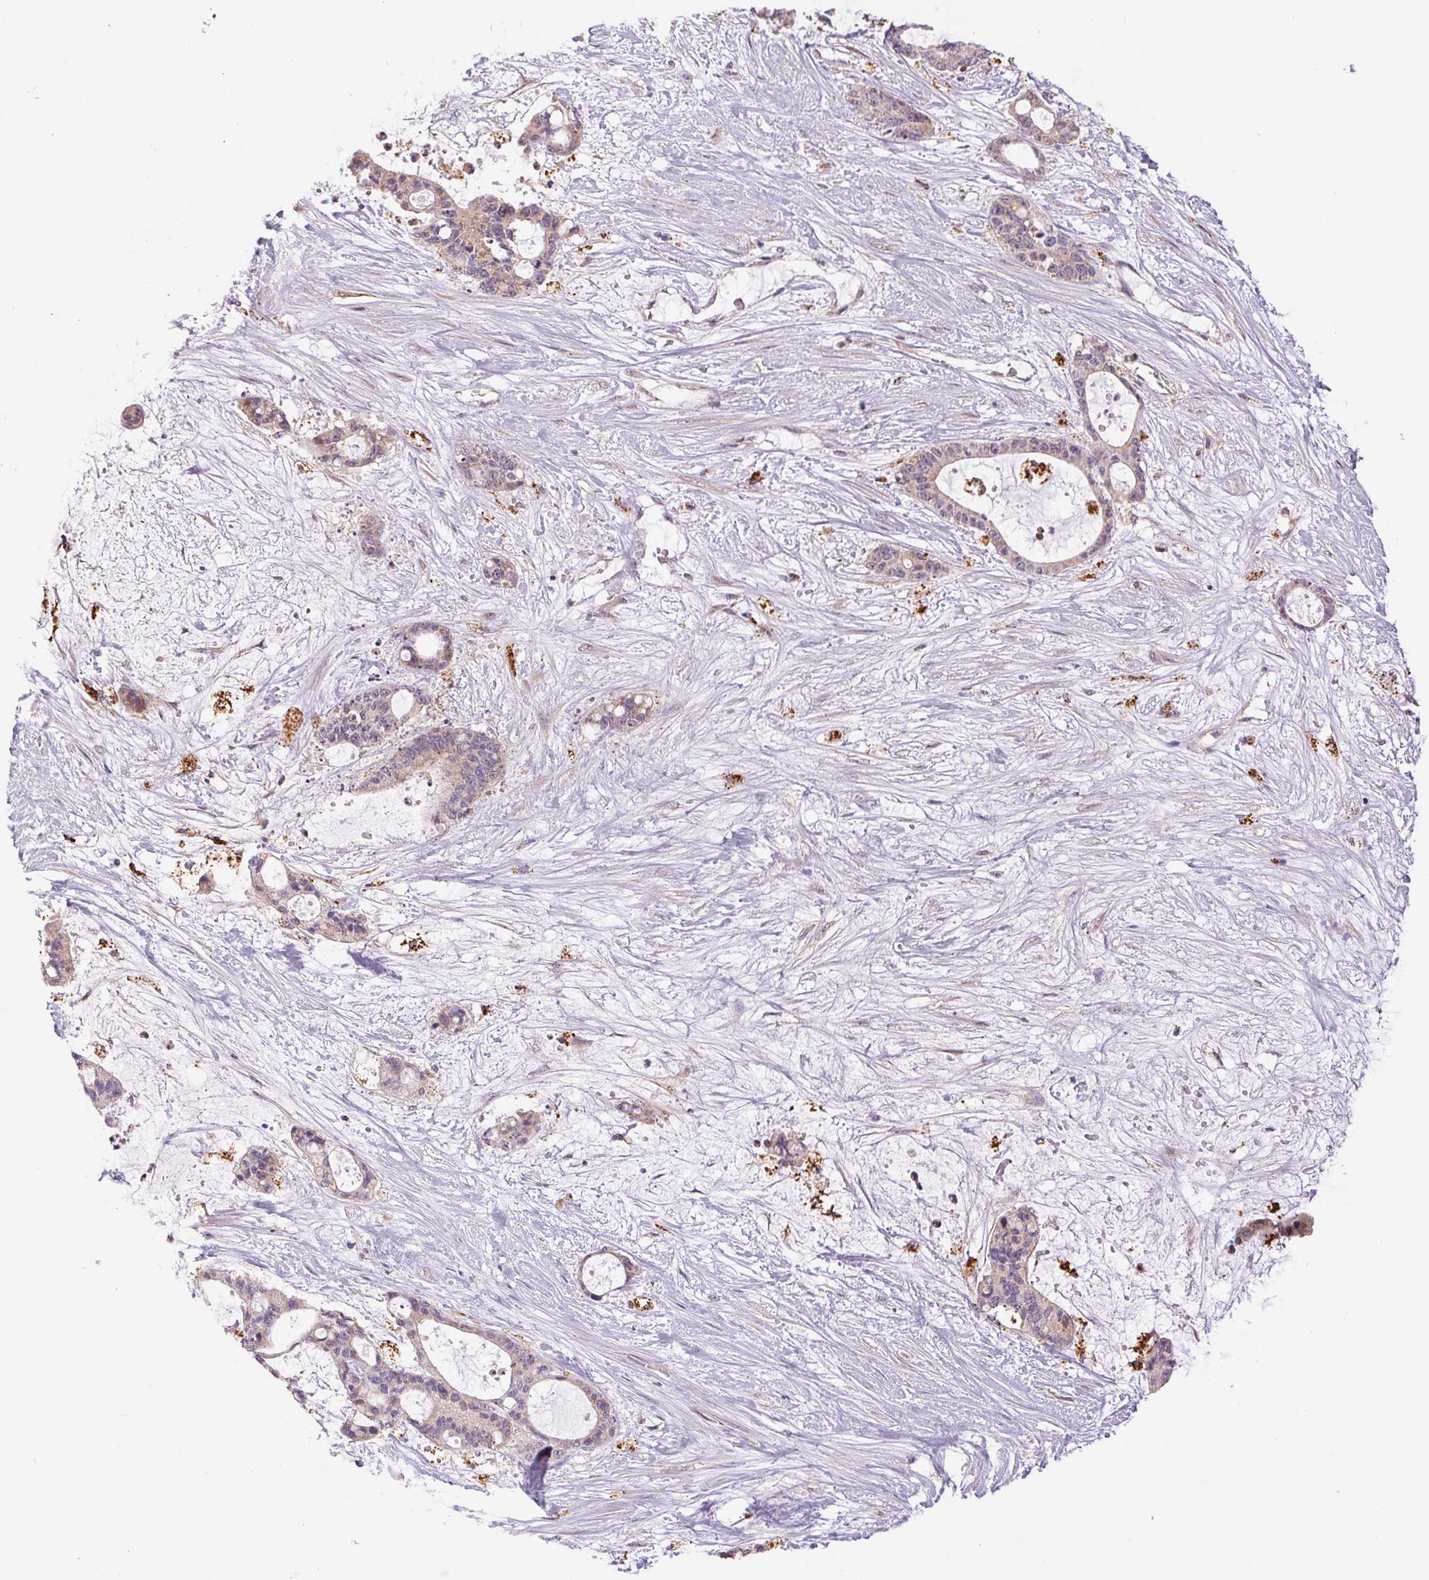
{"staining": {"intensity": "weak", "quantity": "<25%", "location": "cytoplasmic/membranous"}, "tissue": "liver cancer", "cell_type": "Tumor cells", "image_type": "cancer", "snomed": [{"axis": "morphology", "description": "Normal tissue, NOS"}, {"axis": "morphology", "description": "Cholangiocarcinoma"}, {"axis": "topography", "description": "Liver"}, {"axis": "topography", "description": "Peripheral nerve tissue"}], "caption": "Immunohistochemical staining of human cholangiocarcinoma (liver) demonstrates no significant expression in tumor cells. Nuclei are stained in blue.", "gene": "ADH5", "patient": {"sex": "female", "age": 73}}